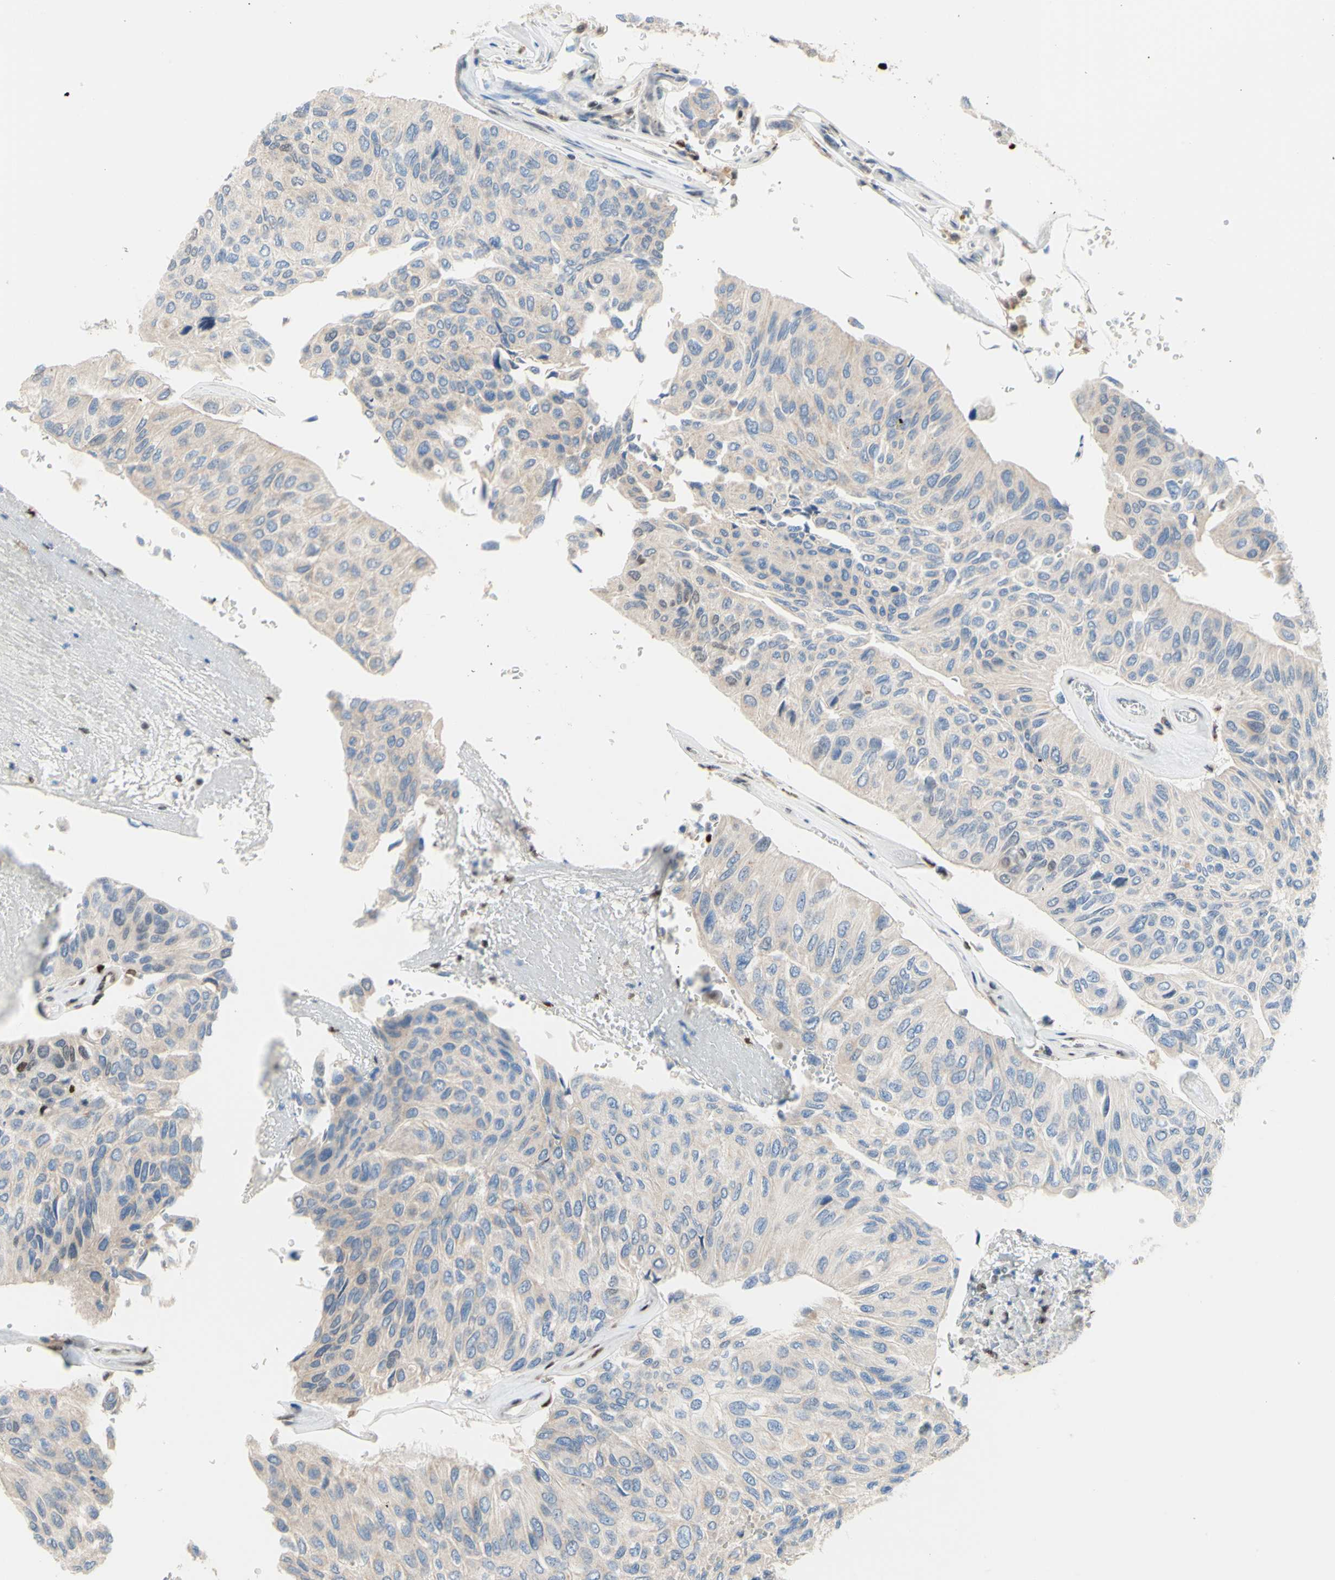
{"staining": {"intensity": "weak", "quantity": ">75%", "location": "cytoplasmic/membranous"}, "tissue": "urothelial cancer", "cell_type": "Tumor cells", "image_type": "cancer", "snomed": [{"axis": "morphology", "description": "Urothelial carcinoma, High grade"}, {"axis": "topography", "description": "Urinary bladder"}], "caption": "Brown immunohistochemical staining in human urothelial cancer reveals weak cytoplasmic/membranous expression in about >75% of tumor cells.", "gene": "EED", "patient": {"sex": "male", "age": 66}}